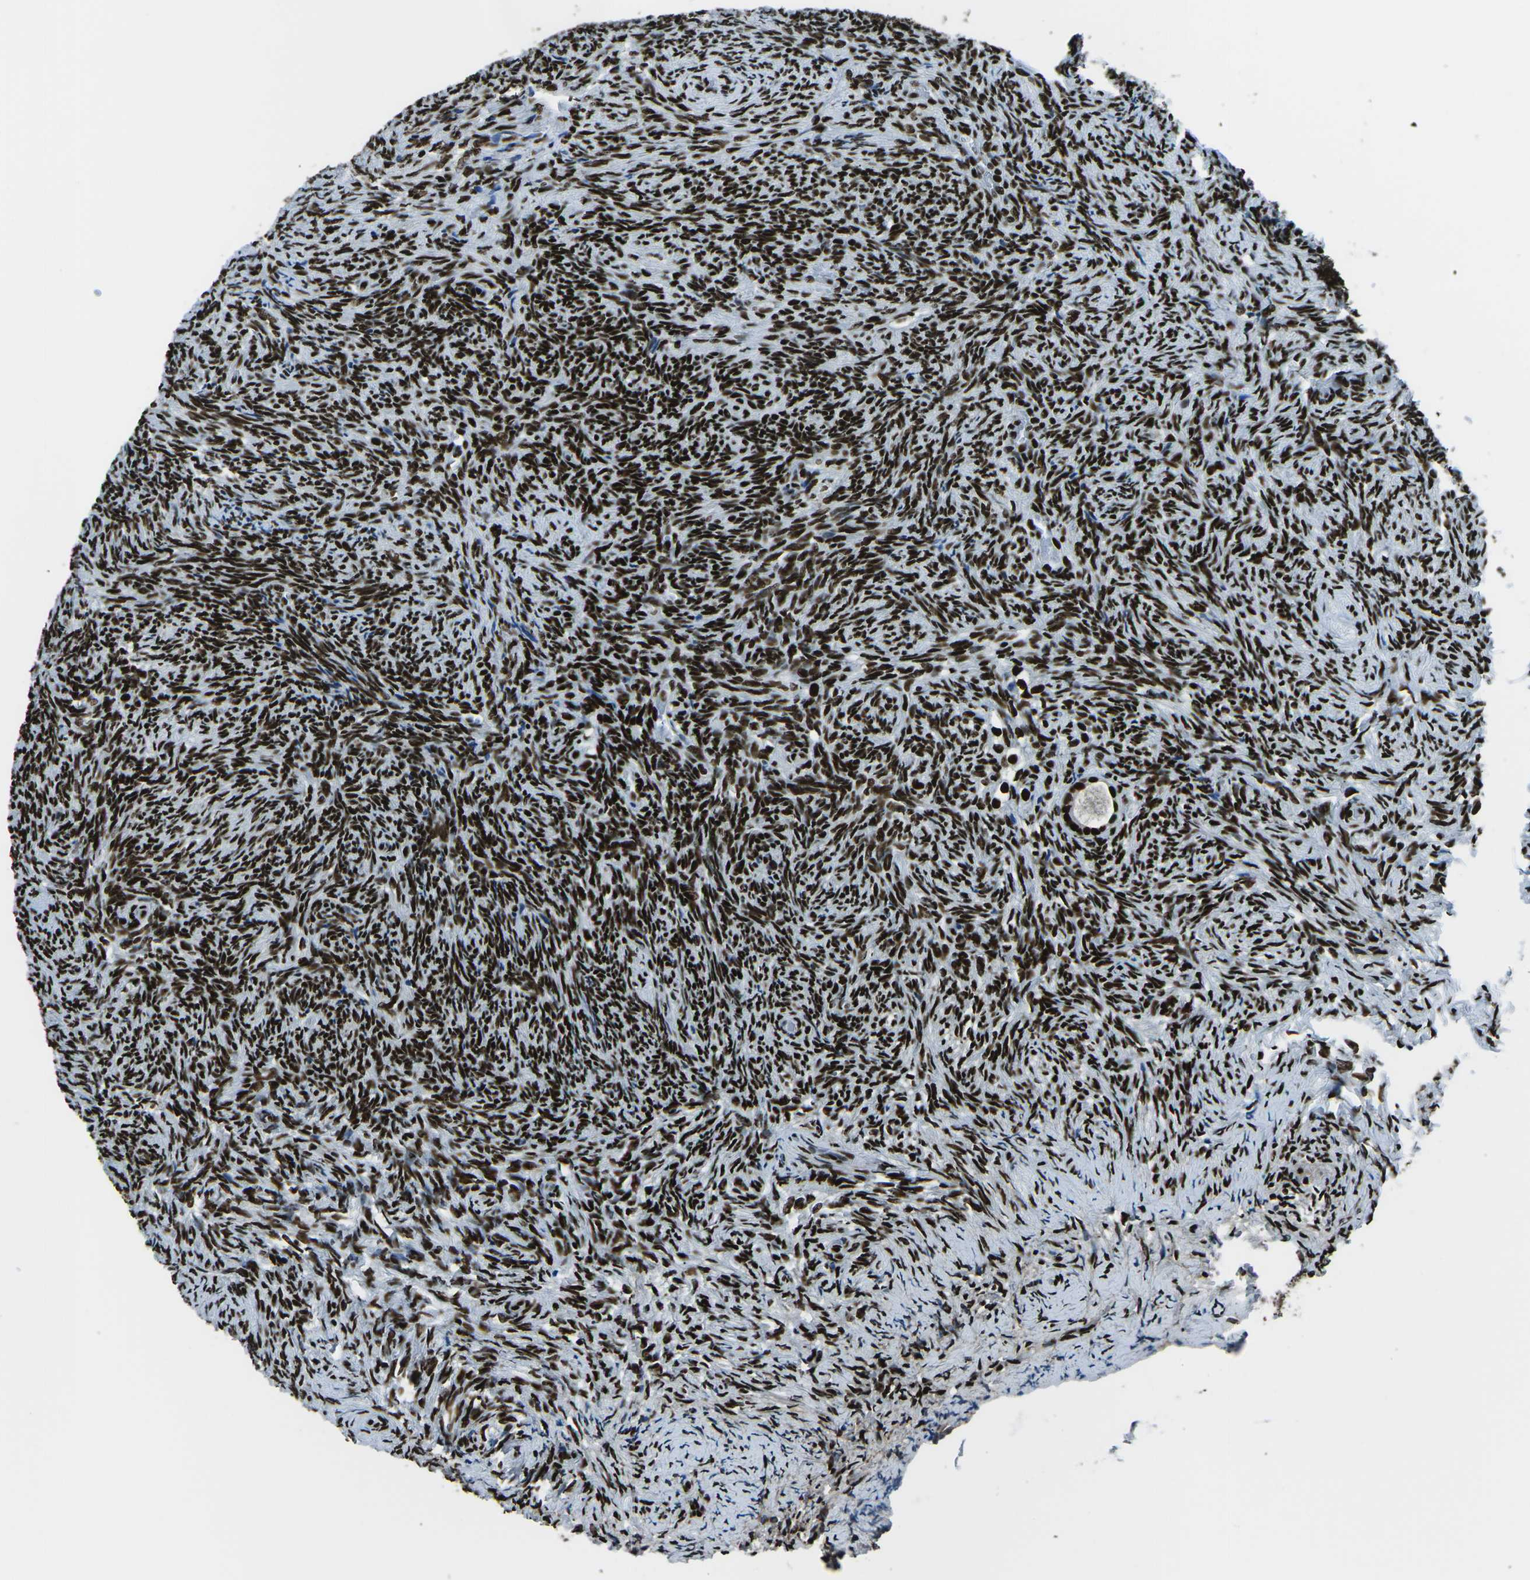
{"staining": {"intensity": "strong", "quantity": ">75%", "location": "nuclear"}, "tissue": "ovary", "cell_type": "Follicle cells", "image_type": "normal", "snomed": [{"axis": "morphology", "description": "Normal tissue, NOS"}, {"axis": "topography", "description": "Ovary"}], "caption": "Approximately >75% of follicle cells in normal human ovary exhibit strong nuclear protein positivity as visualized by brown immunohistochemical staining.", "gene": "HNRNPL", "patient": {"sex": "female", "age": 41}}